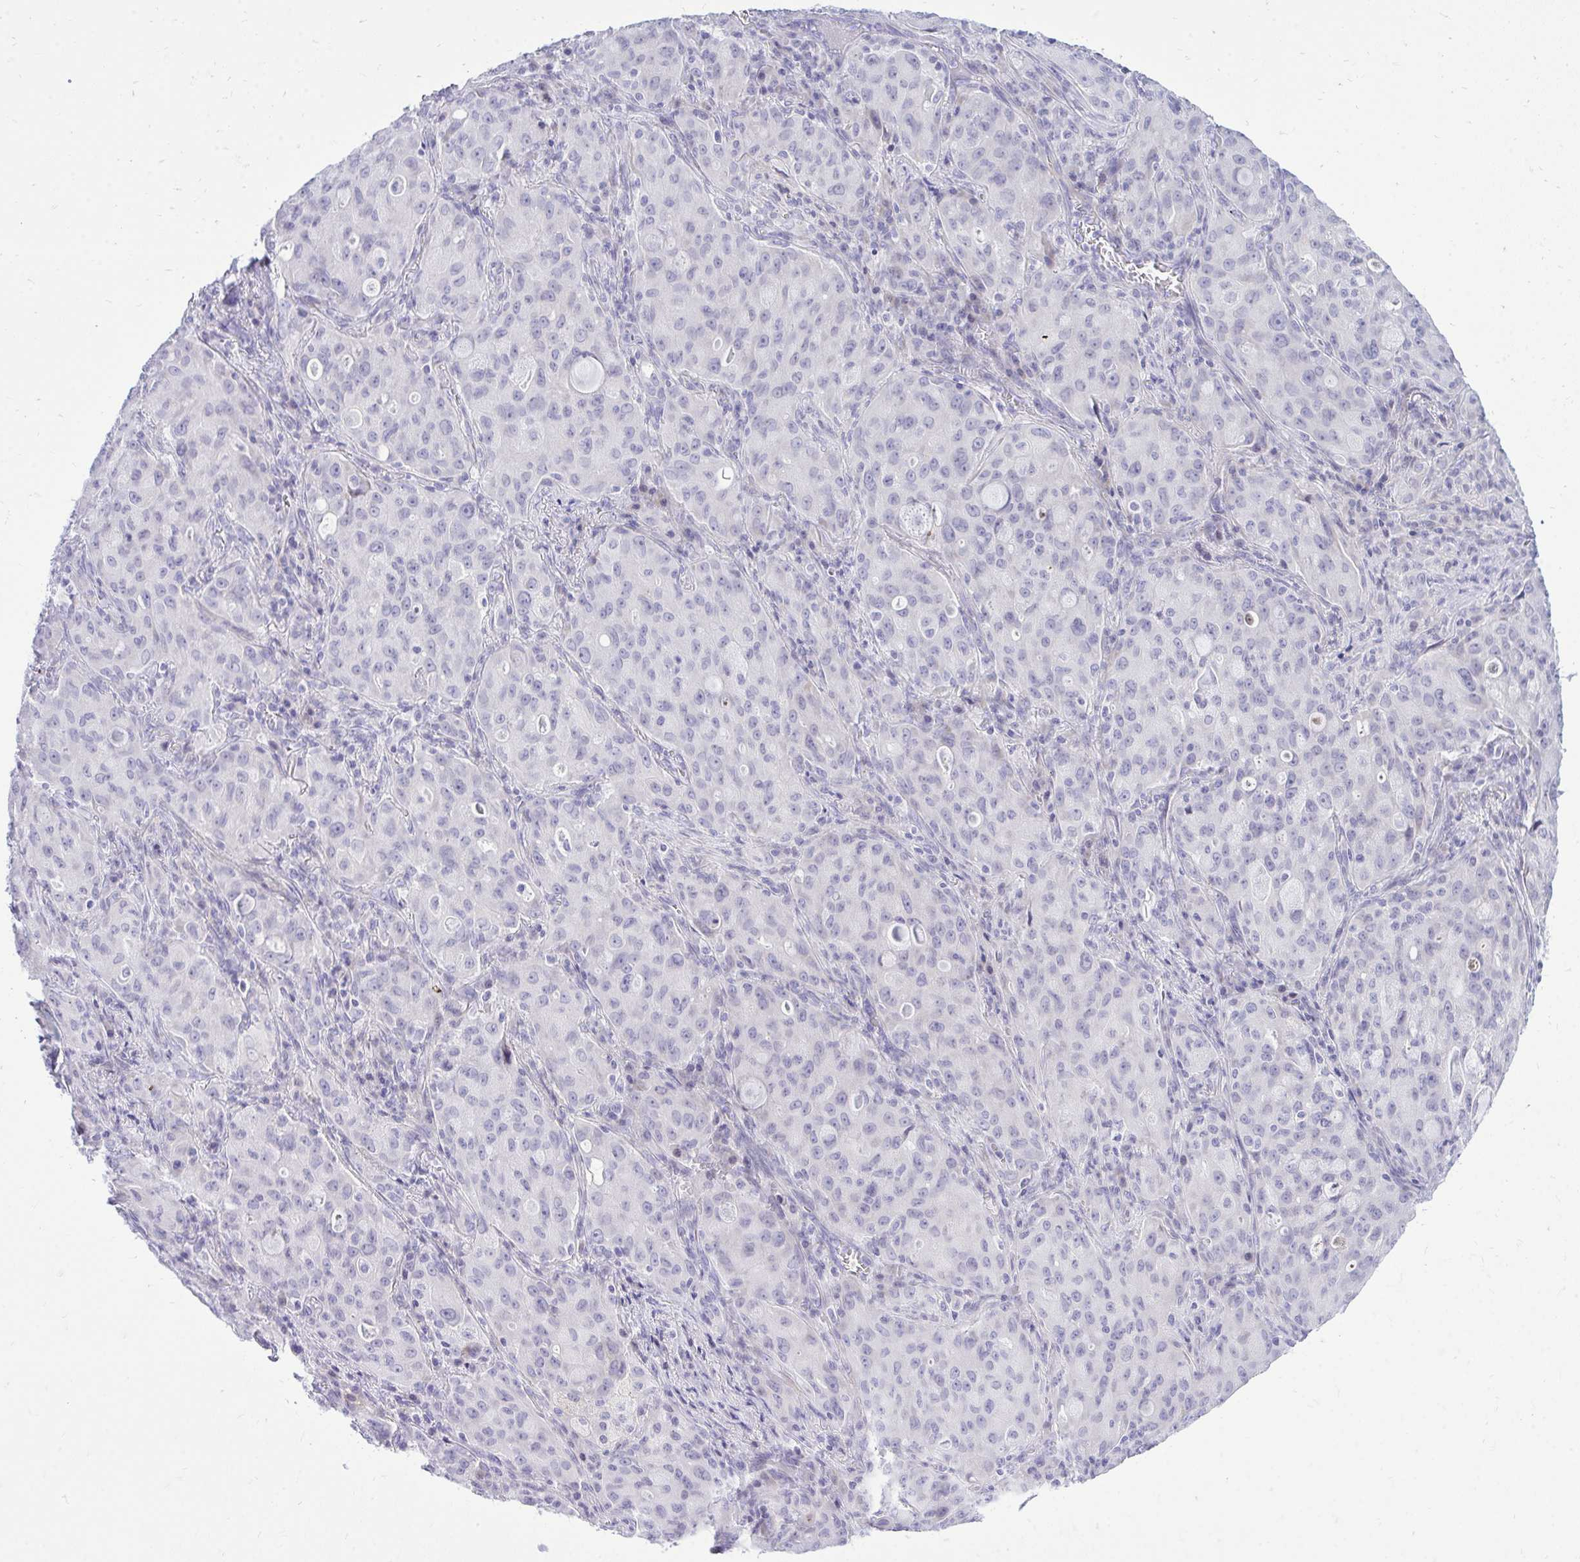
{"staining": {"intensity": "negative", "quantity": "none", "location": "none"}, "tissue": "lung cancer", "cell_type": "Tumor cells", "image_type": "cancer", "snomed": [{"axis": "morphology", "description": "Adenocarcinoma, NOS"}, {"axis": "topography", "description": "Lung"}], "caption": "Tumor cells are negative for brown protein staining in adenocarcinoma (lung).", "gene": "GABRA1", "patient": {"sex": "female", "age": 44}}